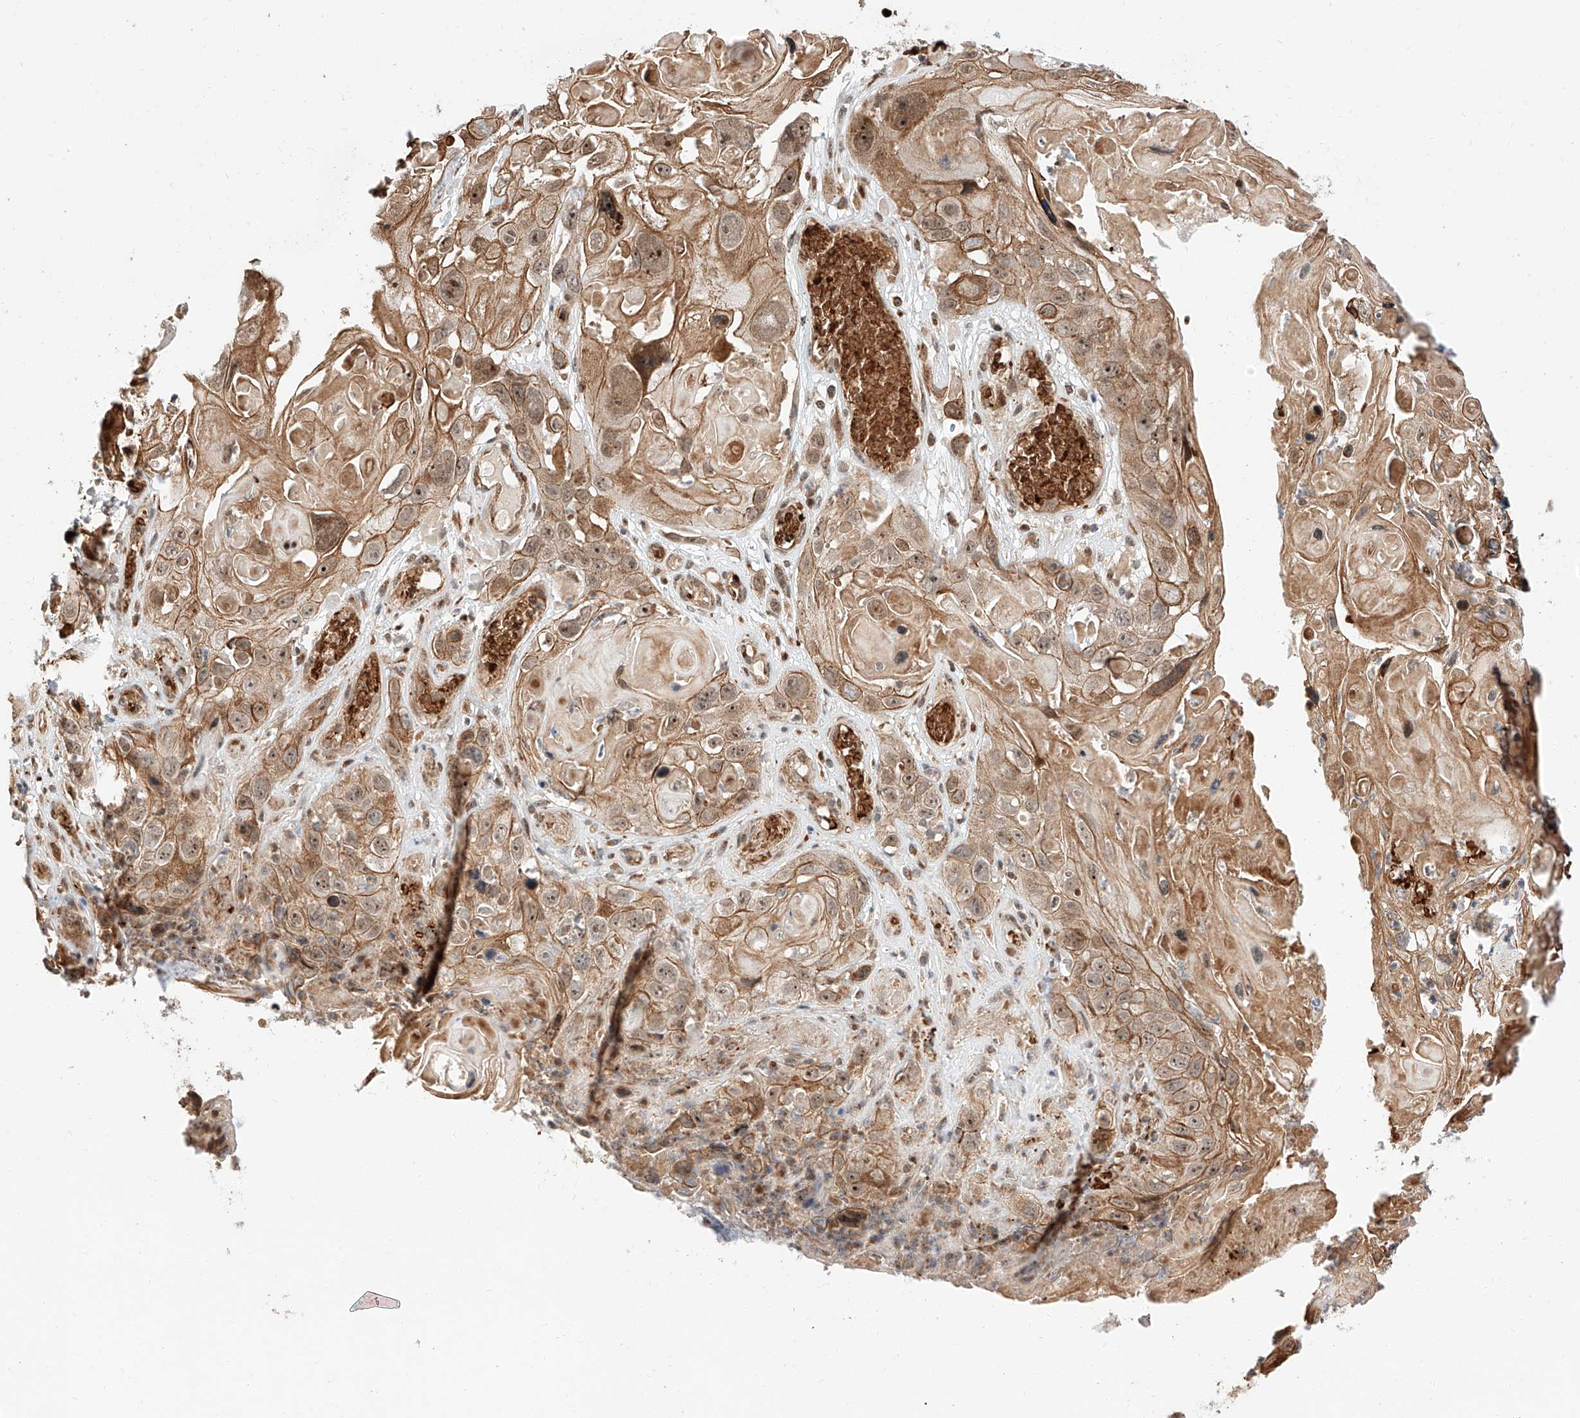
{"staining": {"intensity": "moderate", "quantity": ">75%", "location": "cytoplasmic/membranous,nuclear"}, "tissue": "skin cancer", "cell_type": "Tumor cells", "image_type": "cancer", "snomed": [{"axis": "morphology", "description": "Squamous cell carcinoma, NOS"}, {"axis": "topography", "description": "Skin"}], "caption": "Immunohistochemistry histopathology image of skin squamous cell carcinoma stained for a protein (brown), which exhibits medium levels of moderate cytoplasmic/membranous and nuclear expression in about >75% of tumor cells.", "gene": "THTPA", "patient": {"sex": "male", "age": 55}}